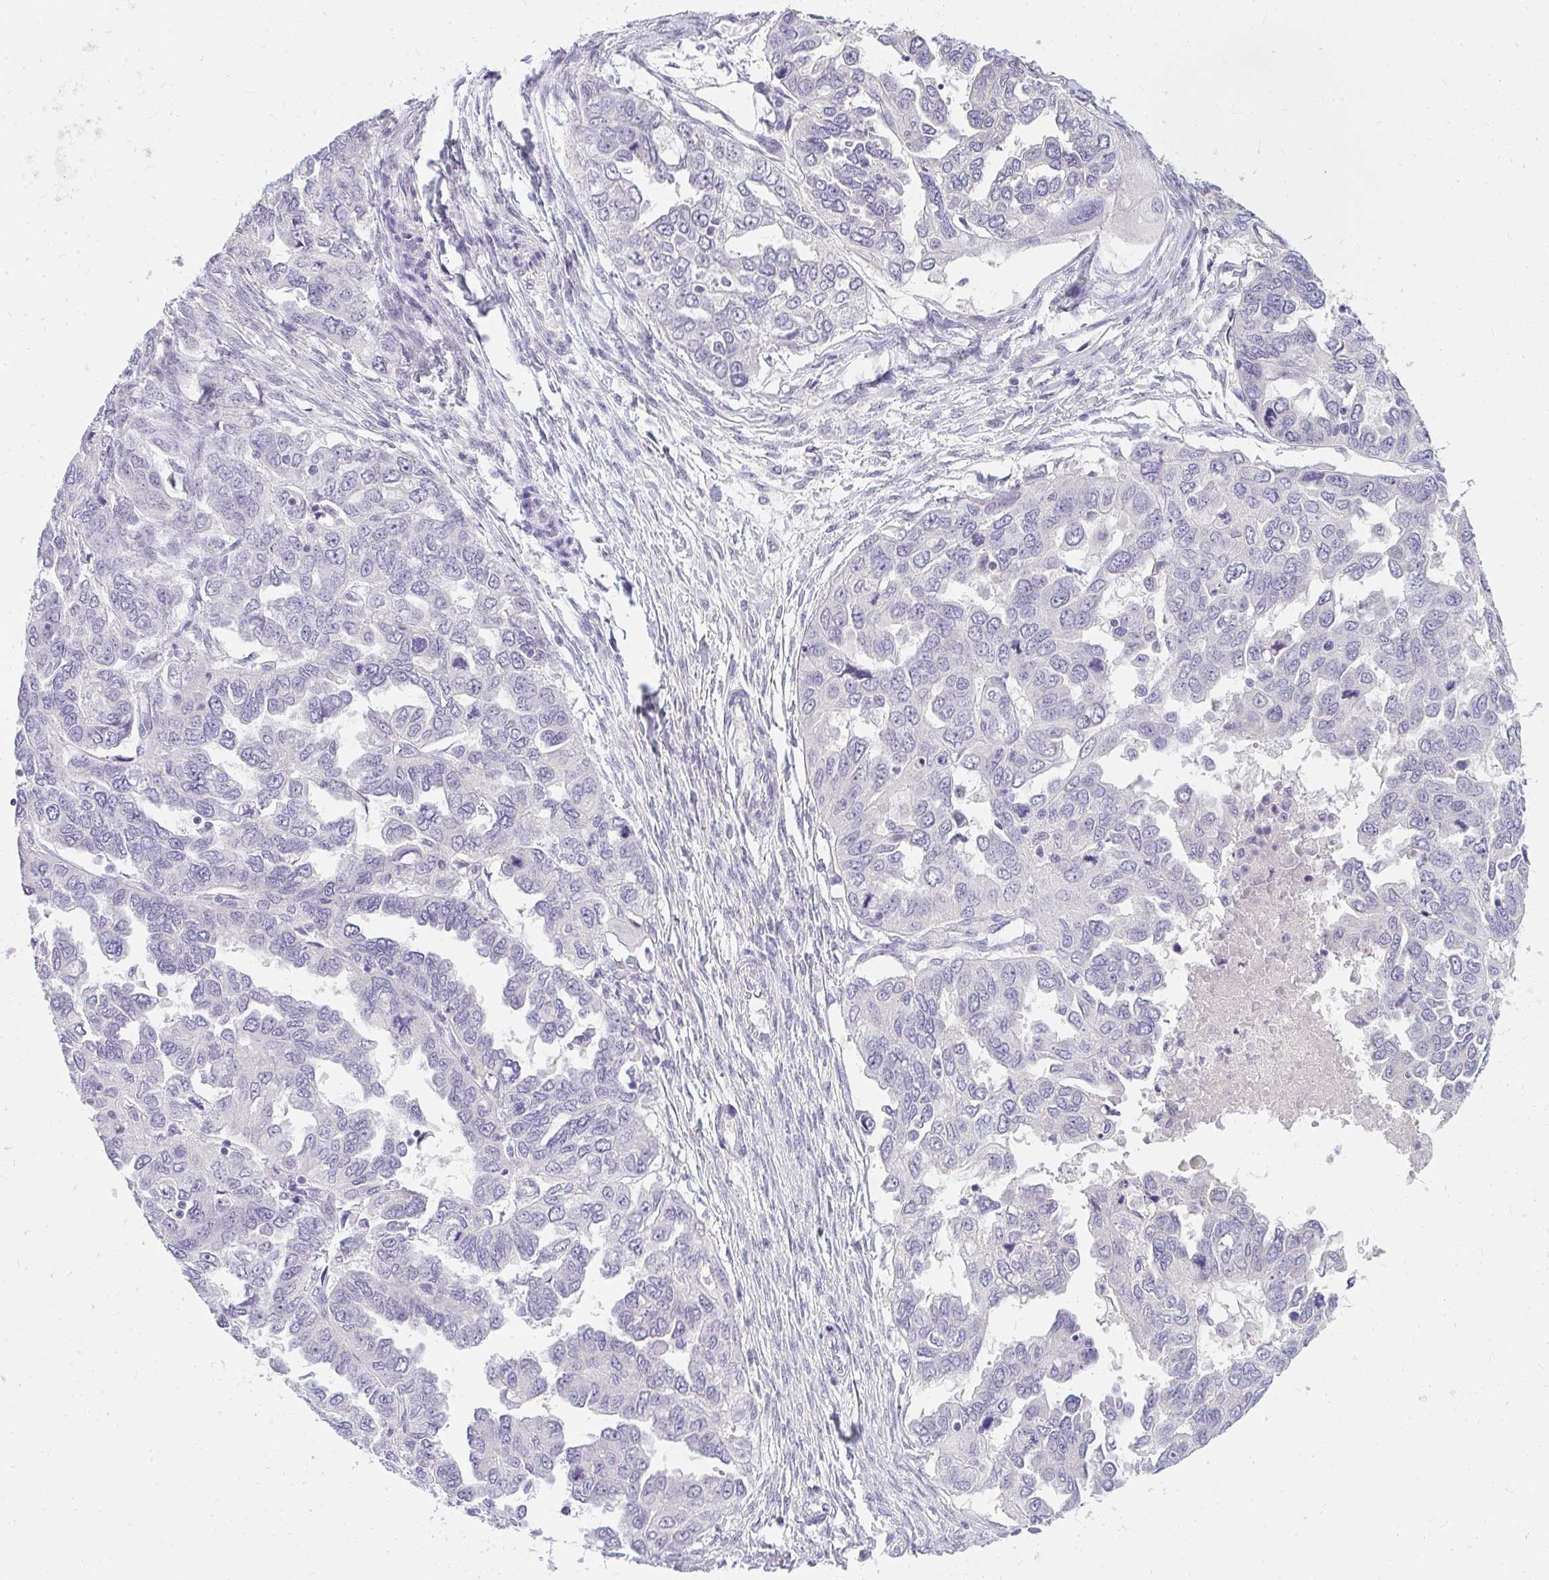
{"staining": {"intensity": "negative", "quantity": "none", "location": "none"}, "tissue": "ovarian cancer", "cell_type": "Tumor cells", "image_type": "cancer", "snomed": [{"axis": "morphology", "description": "Cystadenocarcinoma, serous, NOS"}, {"axis": "topography", "description": "Ovary"}], "caption": "The immunohistochemistry image has no significant expression in tumor cells of ovarian cancer (serous cystadenocarcinoma) tissue. (Stains: DAB (3,3'-diaminobenzidine) IHC with hematoxylin counter stain, Microscopy: brightfield microscopy at high magnification).", "gene": "PPP1R3G", "patient": {"sex": "female", "age": 53}}